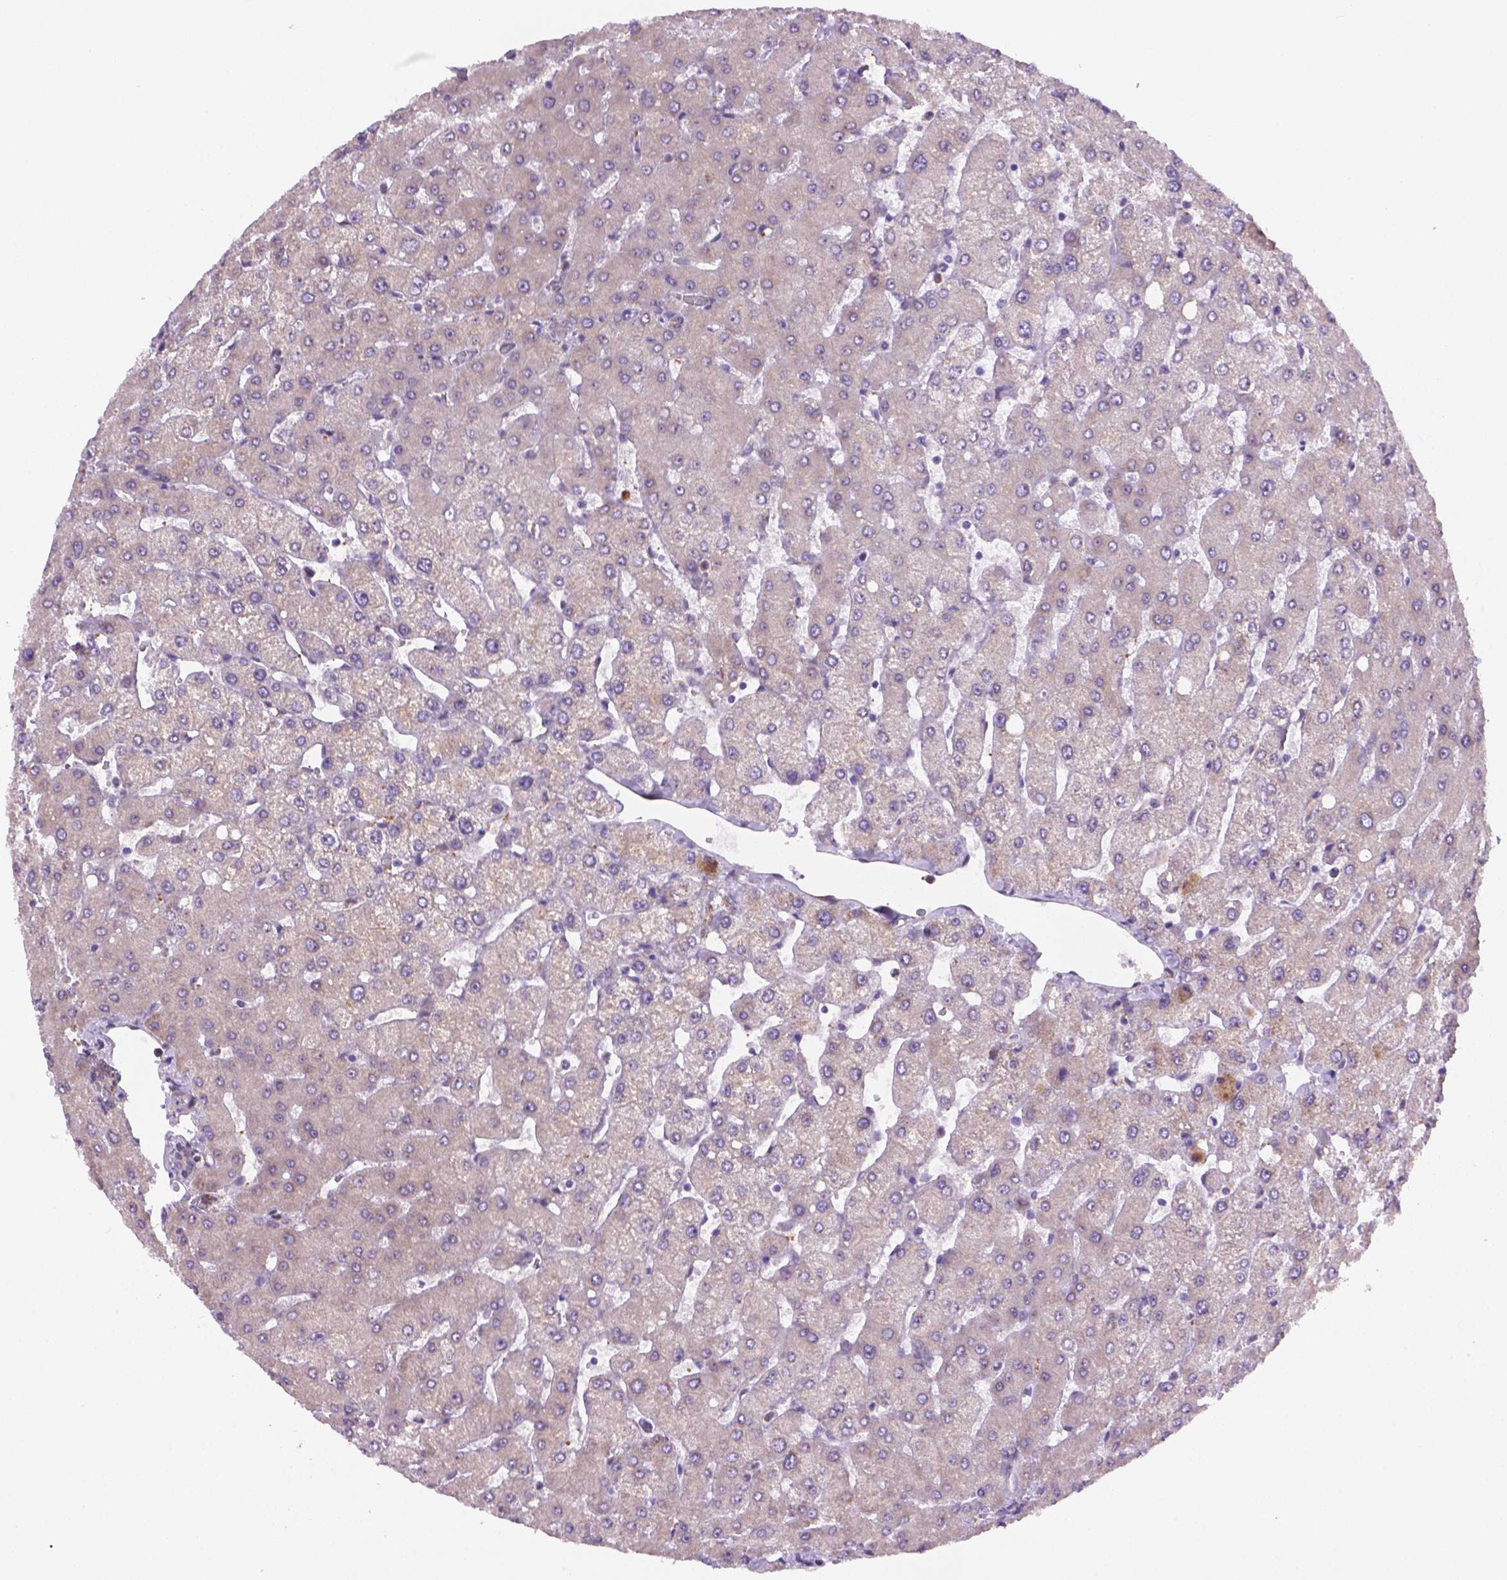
{"staining": {"intensity": "negative", "quantity": "none", "location": "none"}, "tissue": "liver", "cell_type": "Cholangiocytes", "image_type": "normal", "snomed": [{"axis": "morphology", "description": "Normal tissue, NOS"}, {"axis": "topography", "description": "Liver"}], "caption": "High magnification brightfield microscopy of benign liver stained with DAB (brown) and counterstained with hematoxylin (blue): cholangiocytes show no significant expression.", "gene": "FNIP1", "patient": {"sex": "female", "age": 54}}